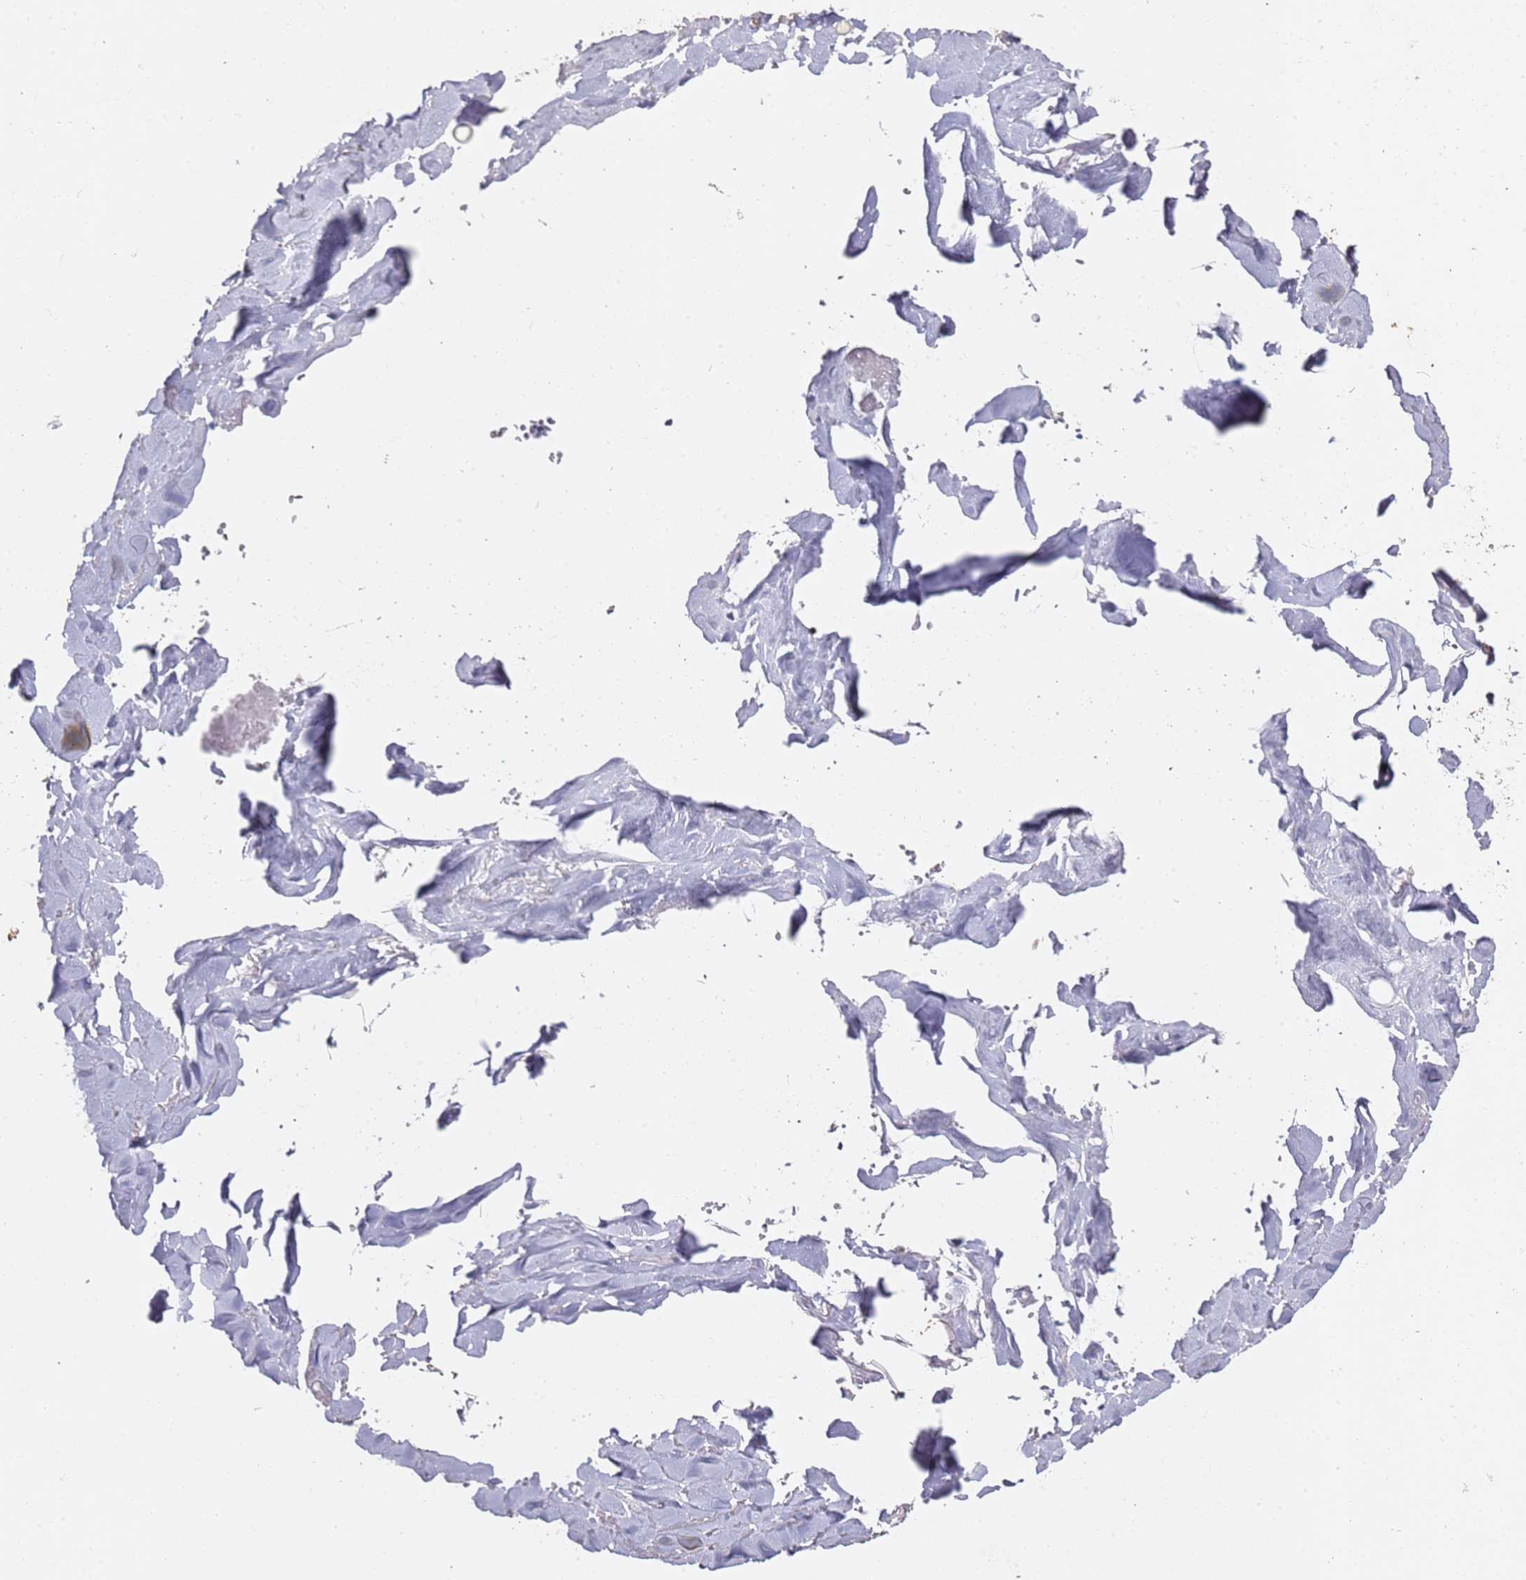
{"staining": {"intensity": "moderate", "quantity": ">75%", "location": "cytoplasmic/membranous"}, "tissue": "adipose tissue", "cell_type": "Adipocytes", "image_type": "normal", "snomed": [{"axis": "morphology", "description": "Normal tissue, NOS"}, {"axis": "topography", "description": "Salivary gland"}, {"axis": "topography", "description": "Peripheral nerve tissue"}], "caption": "Adipocytes show medium levels of moderate cytoplasmic/membranous staining in about >75% of cells in unremarkable human adipose tissue. The staining was performed using DAB, with brown indicating positive protein expression. Nuclei are stained blue with hematoxylin.", "gene": "TPST1", "patient": {"sex": "male", "age": 38}}